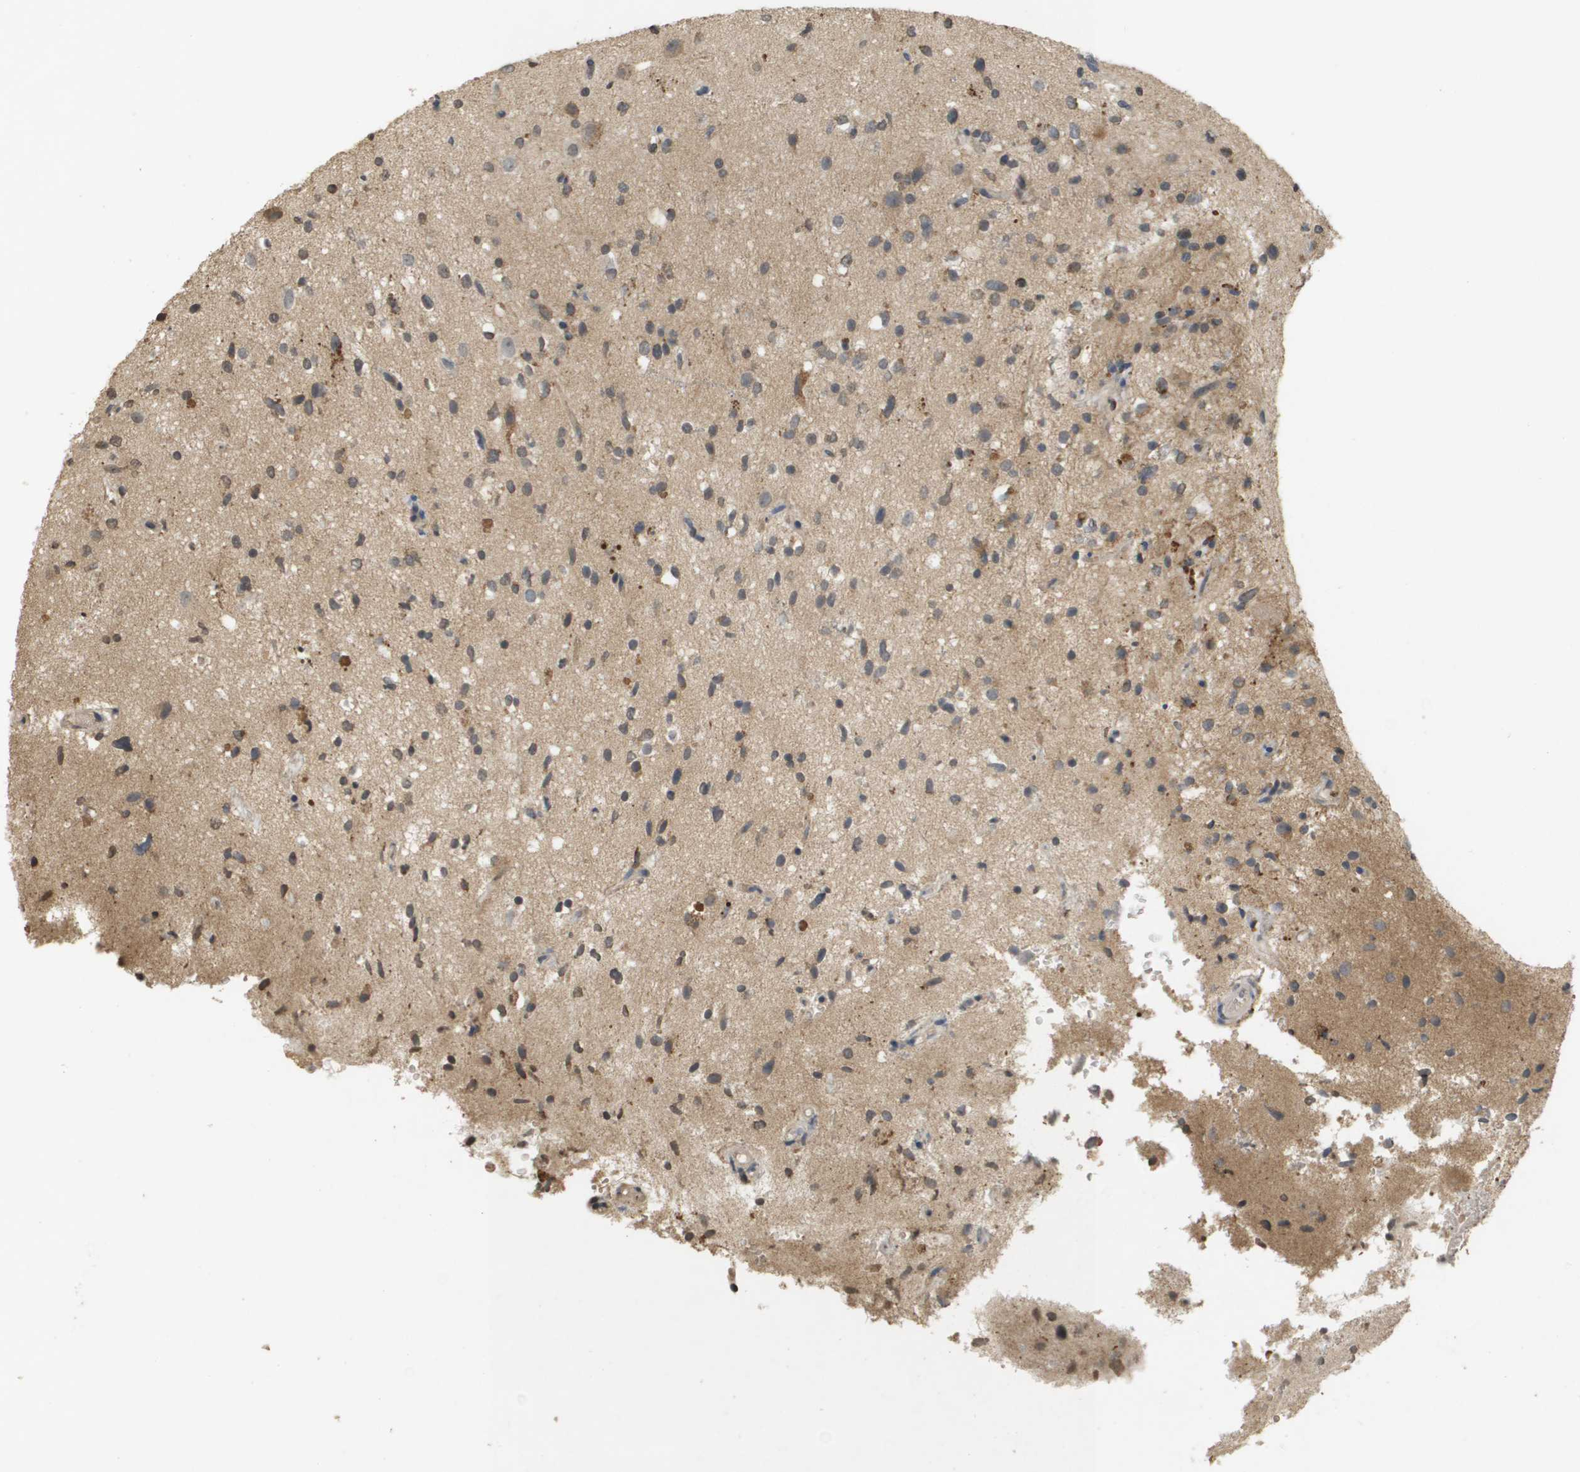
{"staining": {"intensity": "moderate", "quantity": "<25%", "location": "cytoplasmic/membranous"}, "tissue": "glioma", "cell_type": "Tumor cells", "image_type": "cancer", "snomed": [{"axis": "morphology", "description": "Glioma, malignant, High grade"}, {"axis": "topography", "description": "Brain"}], "caption": "DAB (3,3'-diaminobenzidine) immunohistochemical staining of malignant glioma (high-grade) exhibits moderate cytoplasmic/membranous protein positivity in approximately <25% of tumor cells.", "gene": "RAB21", "patient": {"sex": "male", "age": 33}}